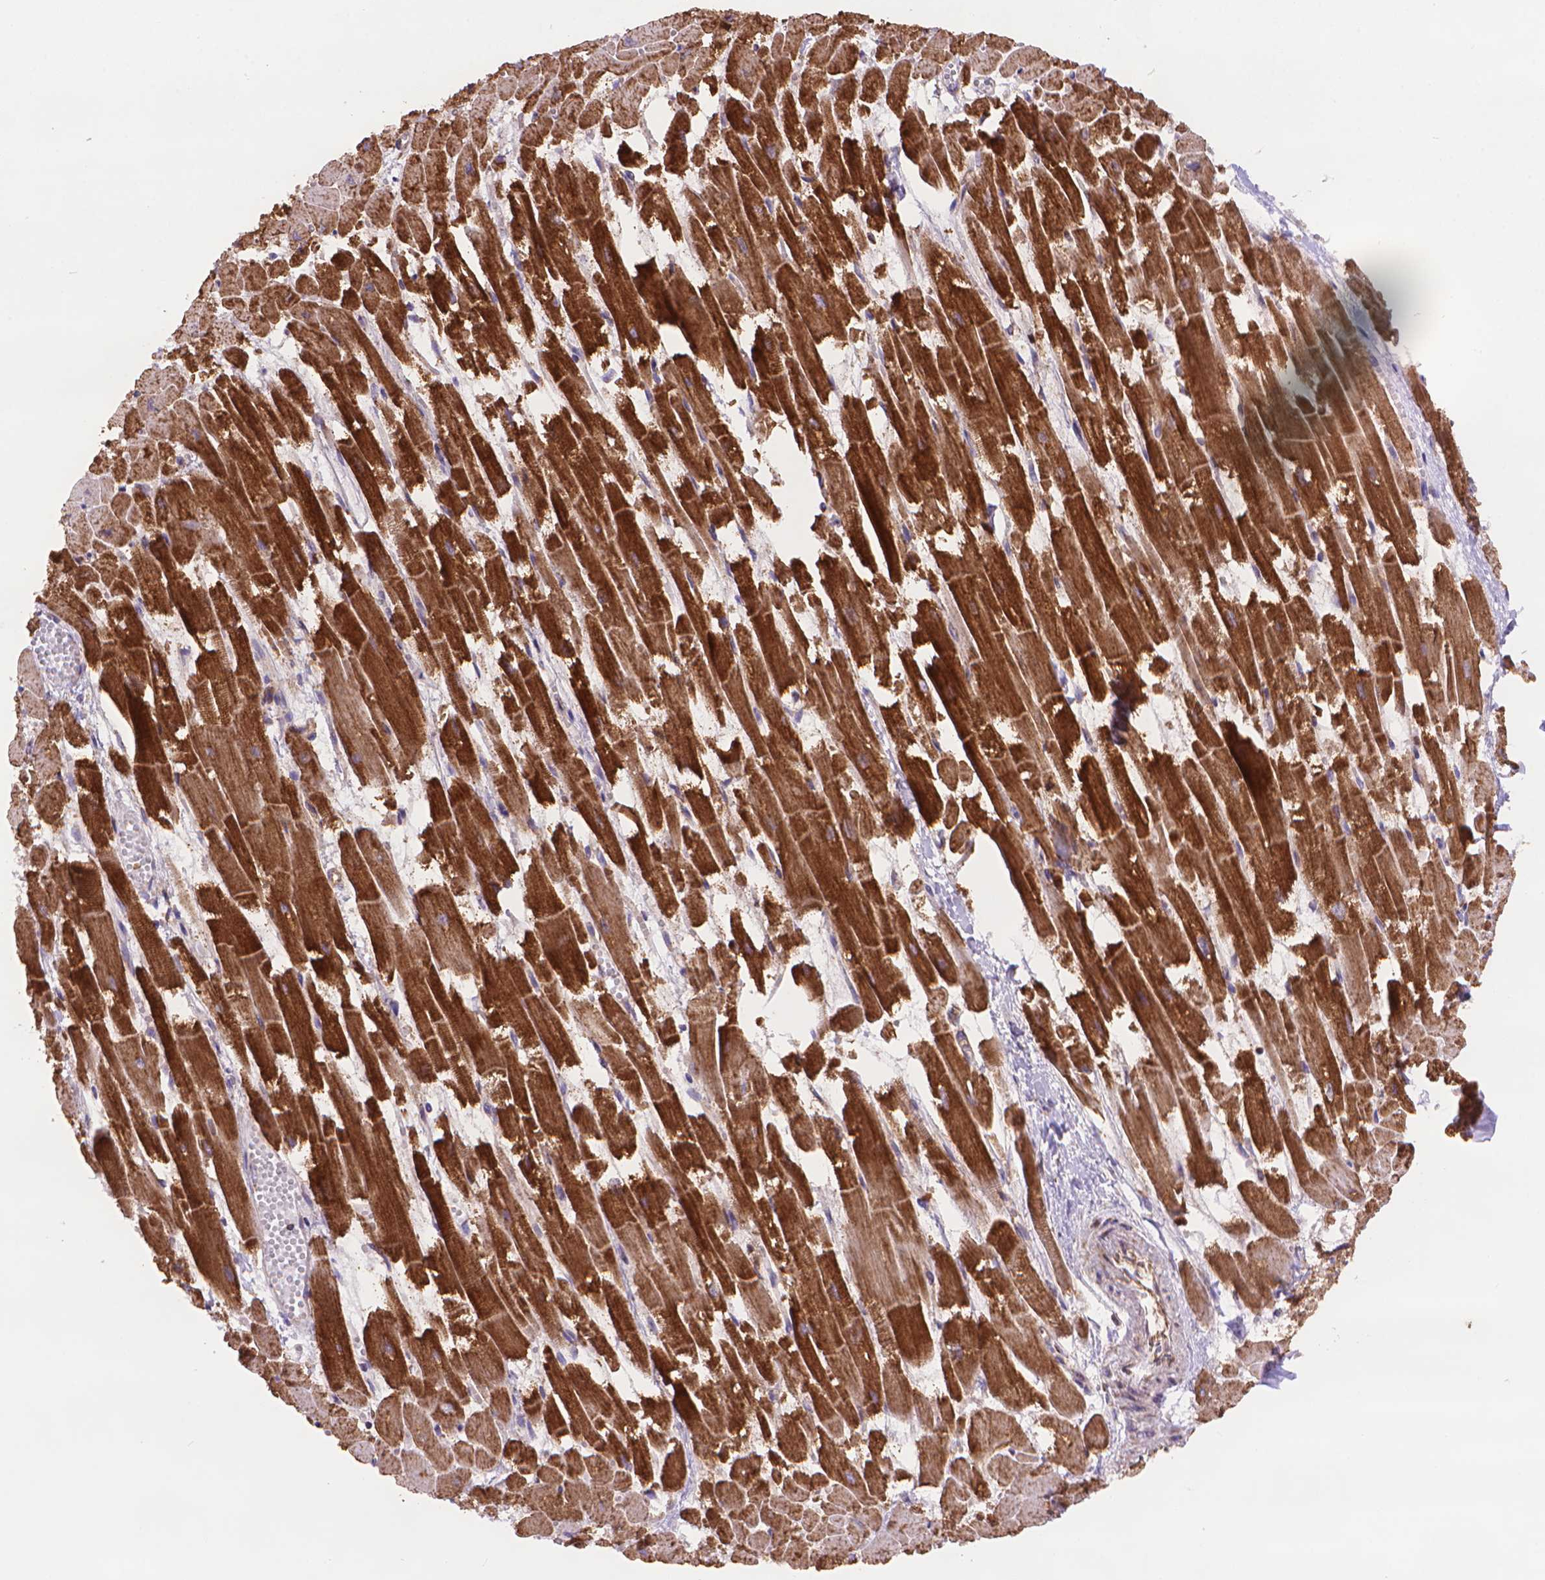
{"staining": {"intensity": "strong", "quantity": ">75%", "location": "cytoplasmic/membranous"}, "tissue": "heart muscle", "cell_type": "Cardiomyocytes", "image_type": "normal", "snomed": [{"axis": "morphology", "description": "Normal tissue, NOS"}, {"axis": "topography", "description": "Heart"}], "caption": "Brown immunohistochemical staining in normal human heart muscle reveals strong cytoplasmic/membranous staining in approximately >75% of cardiomyocytes. (Stains: DAB (3,3'-diaminobenzidine) in brown, nuclei in blue, Microscopy: brightfield microscopy at high magnification).", "gene": "CYYR1", "patient": {"sex": "female", "age": 52}}